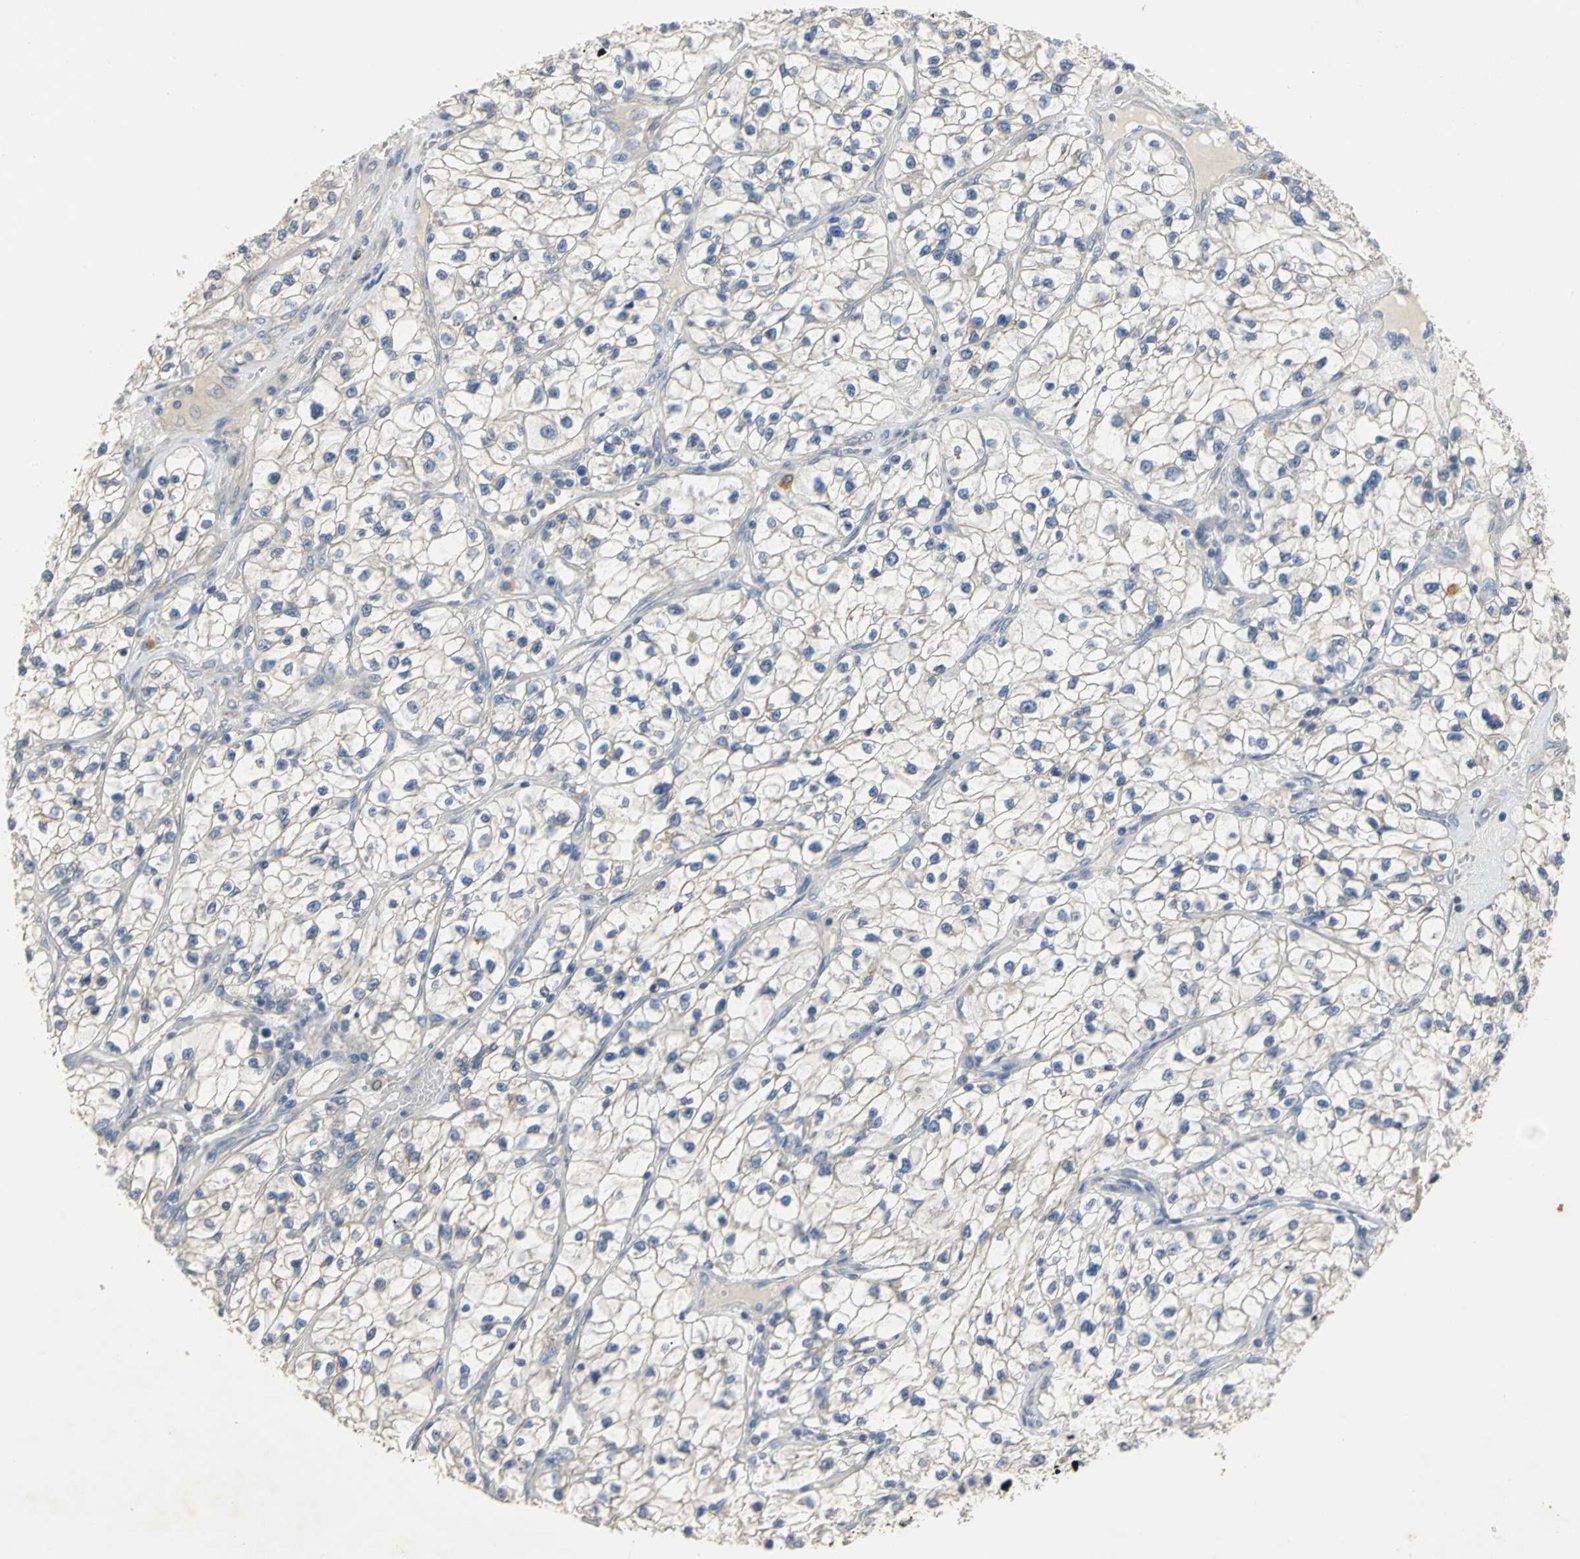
{"staining": {"intensity": "negative", "quantity": "none", "location": "none"}, "tissue": "renal cancer", "cell_type": "Tumor cells", "image_type": "cancer", "snomed": [{"axis": "morphology", "description": "Adenocarcinoma, NOS"}, {"axis": "topography", "description": "Kidney"}], "caption": "Tumor cells show no significant positivity in renal adenocarcinoma. (DAB immunohistochemistry visualized using brightfield microscopy, high magnification).", "gene": "IL17RB", "patient": {"sex": "female", "age": 57}}